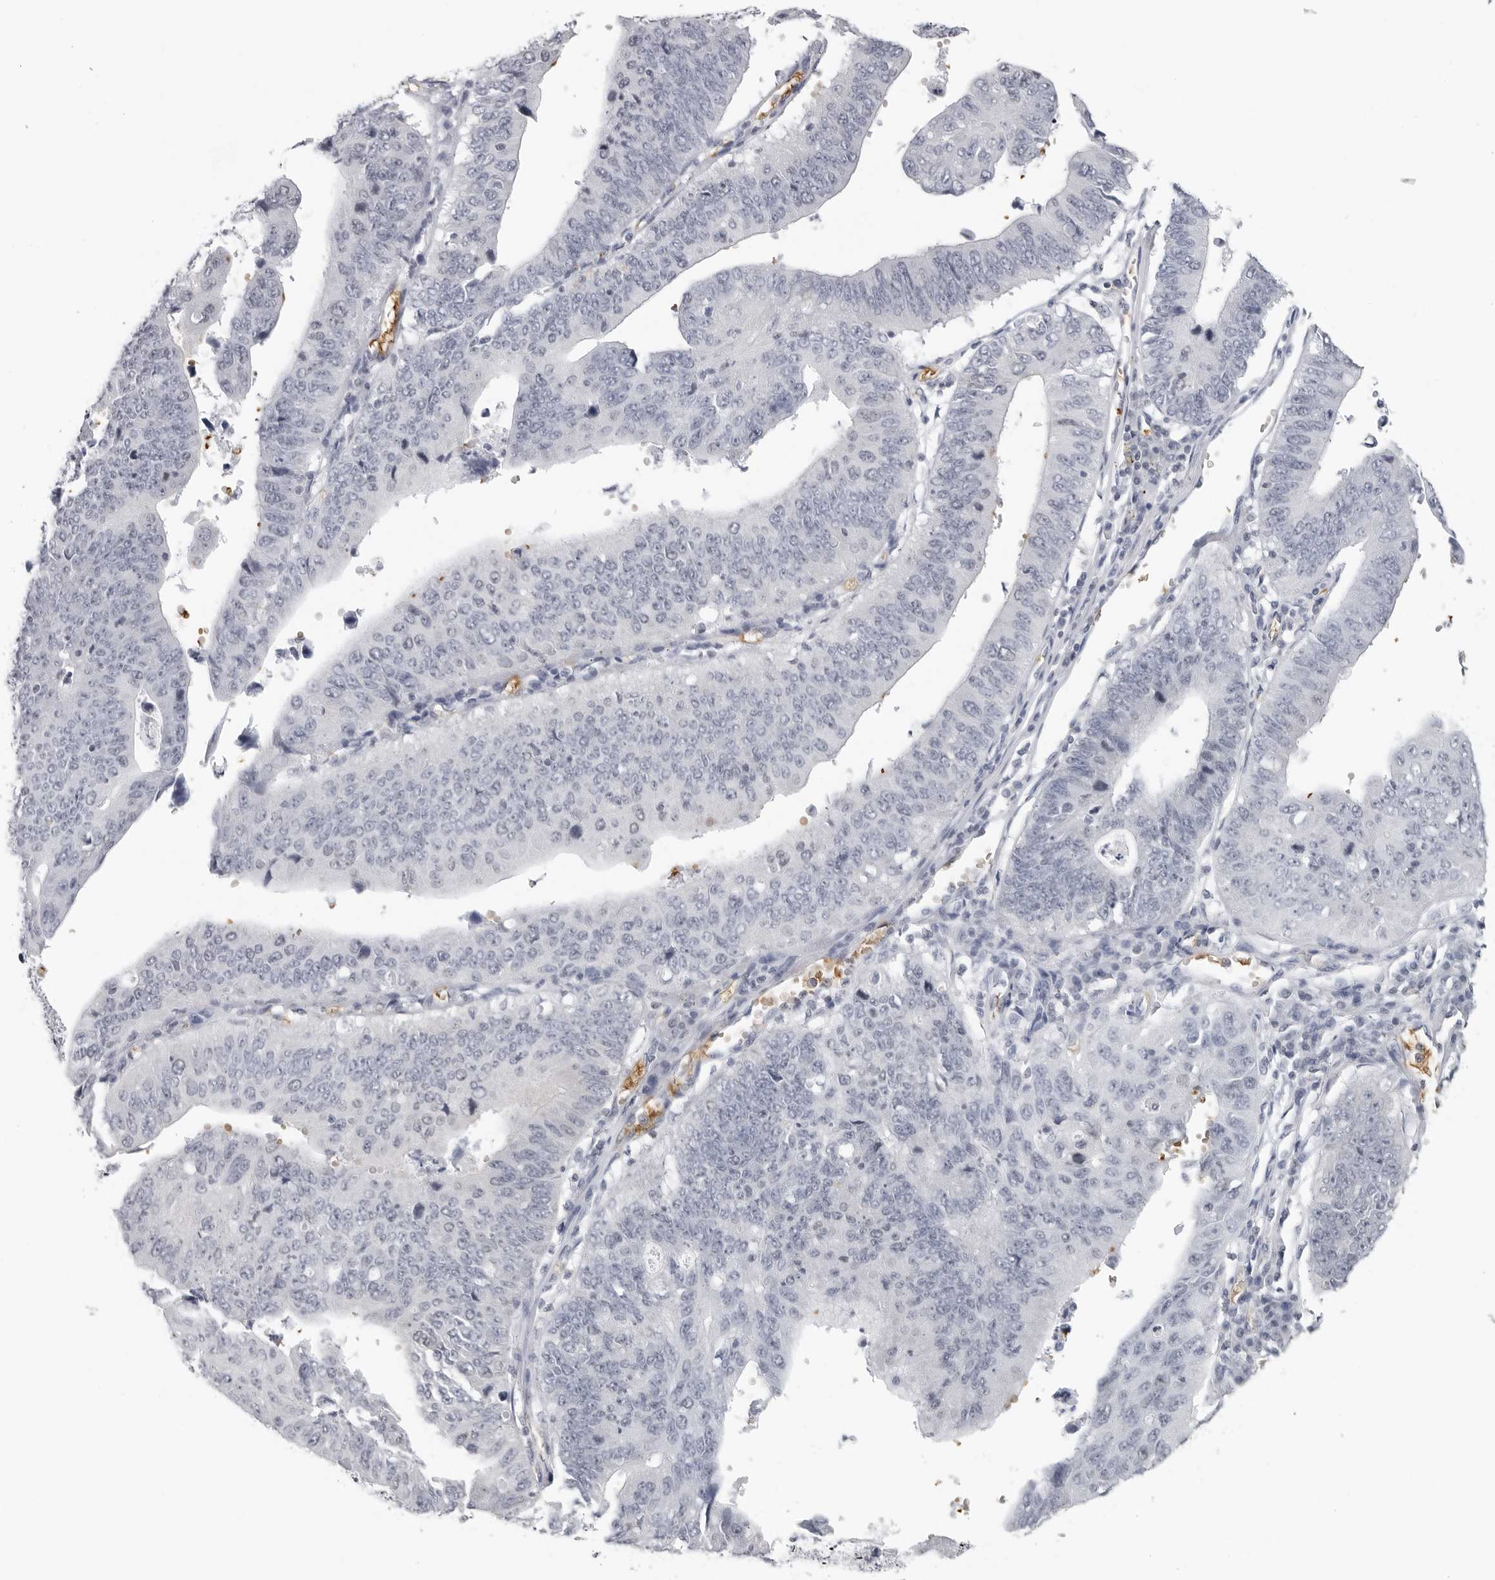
{"staining": {"intensity": "negative", "quantity": "none", "location": "none"}, "tissue": "stomach cancer", "cell_type": "Tumor cells", "image_type": "cancer", "snomed": [{"axis": "morphology", "description": "Adenocarcinoma, NOS"}, {"axis": "topography", "description": "Stomach"}], "caption": "Immunohistochemical staining of stomach adenocarcinoma exhibits no significant expression in tumor cells. Nuclei are stained in blue.", "gene": "EPB41", "patient": {"sex": "male", "age": 59}}